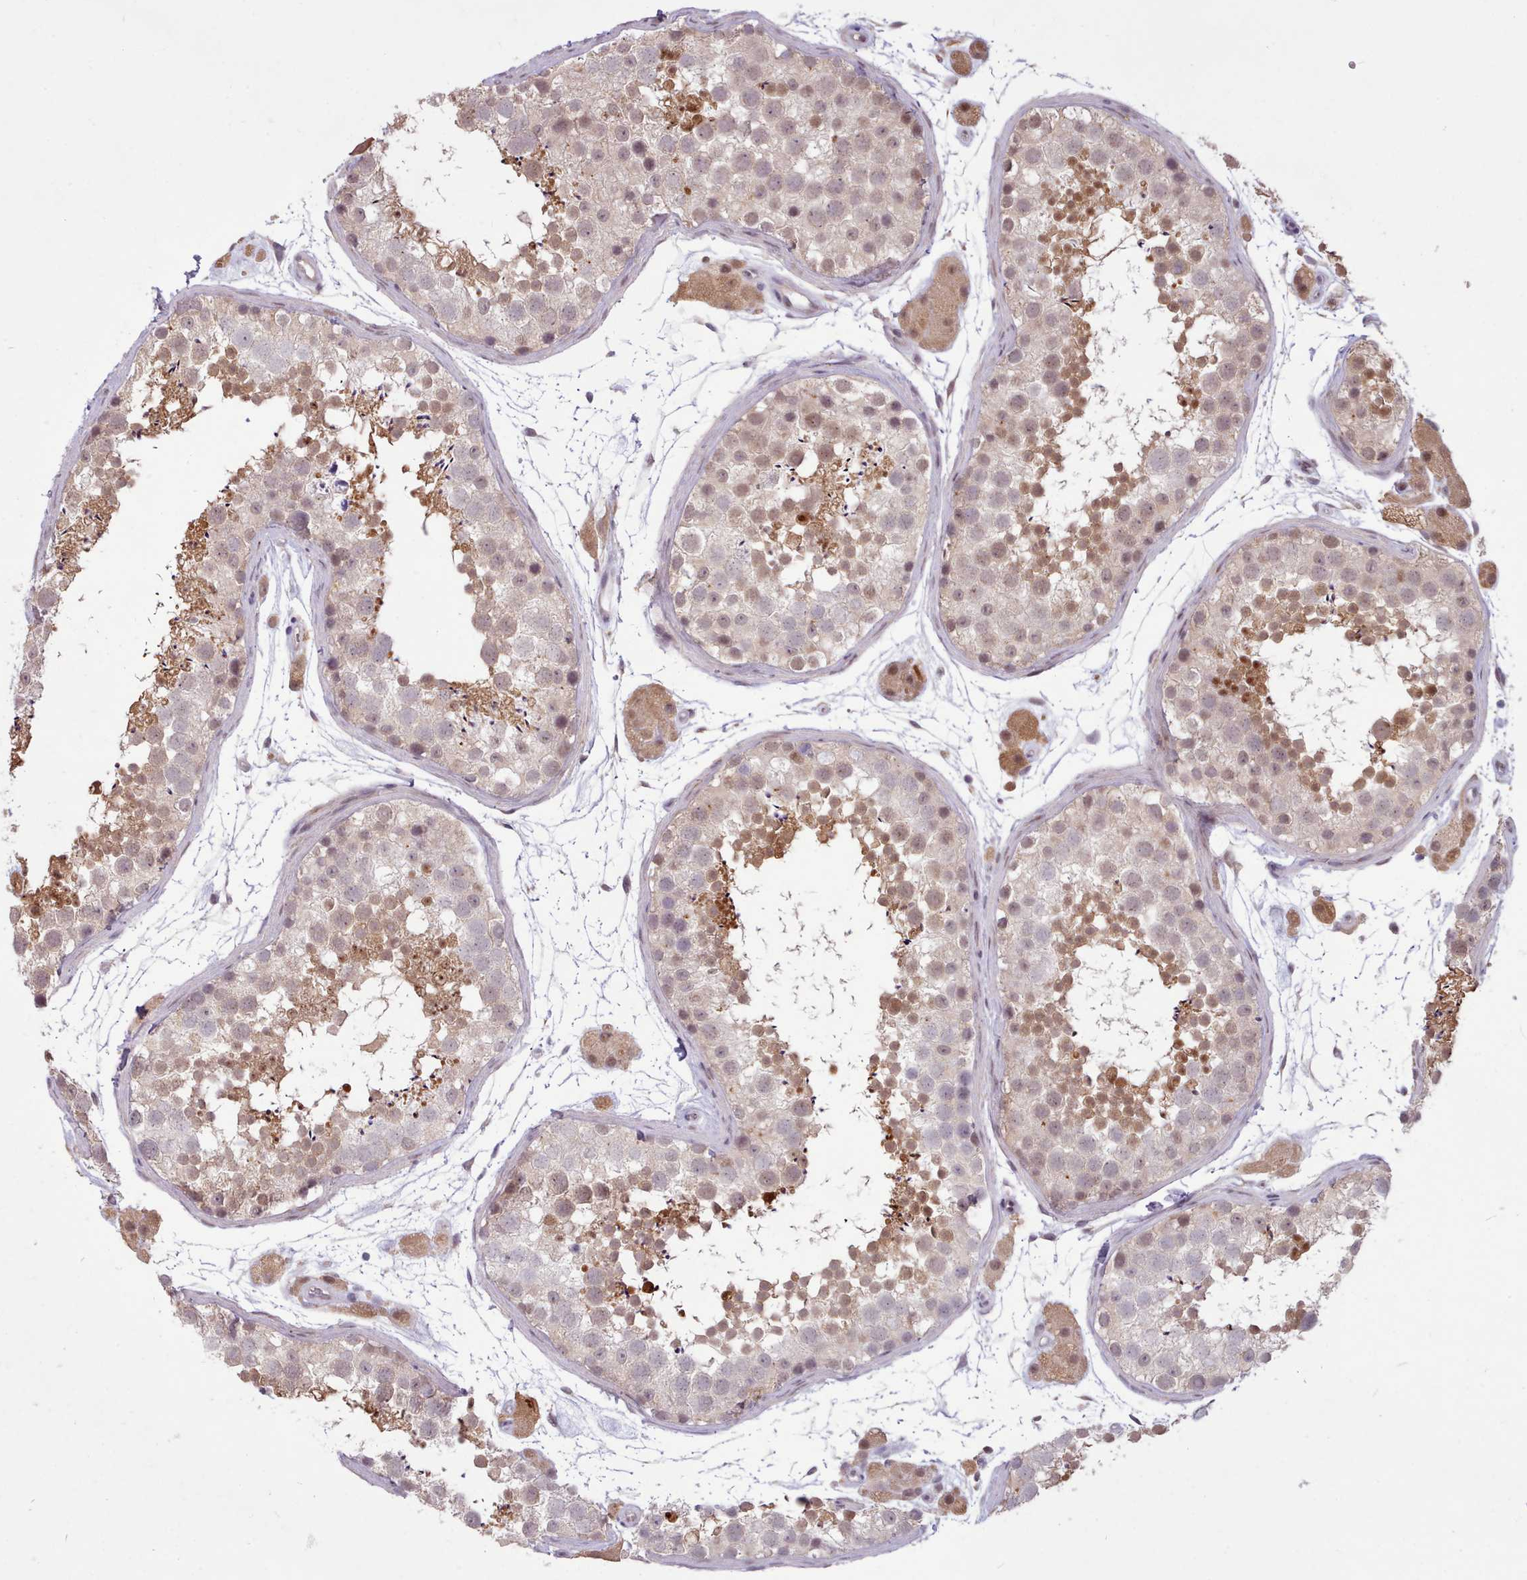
{"staining": {"intensity": "moderate", "quantity": "<25%", "location": "cytoplasmic/membranous,nuclear"}, "tissue": "testis", "cell_type": "Cells in seminiferous ducts", "image_type": "normal", "snomed": [{"axis": "morphology", "description": "Normal tissue, NOS"}, {"axis": "topography", "description": "Testis"}], "caption": "Testis stained with immunohistochemistry (IHC) shows moderate cytoplasmic/membranous,nuclear staining in about <25% of cells in seminiferous ducts. (Stains: DAB (3,3'-diaminobenzidine) in brown, nuclei in blue, Microscopy: brightfield microscopy at high magnification).", "gene": "ZNF607", "patient": {"sex": "male", "age": 41}}